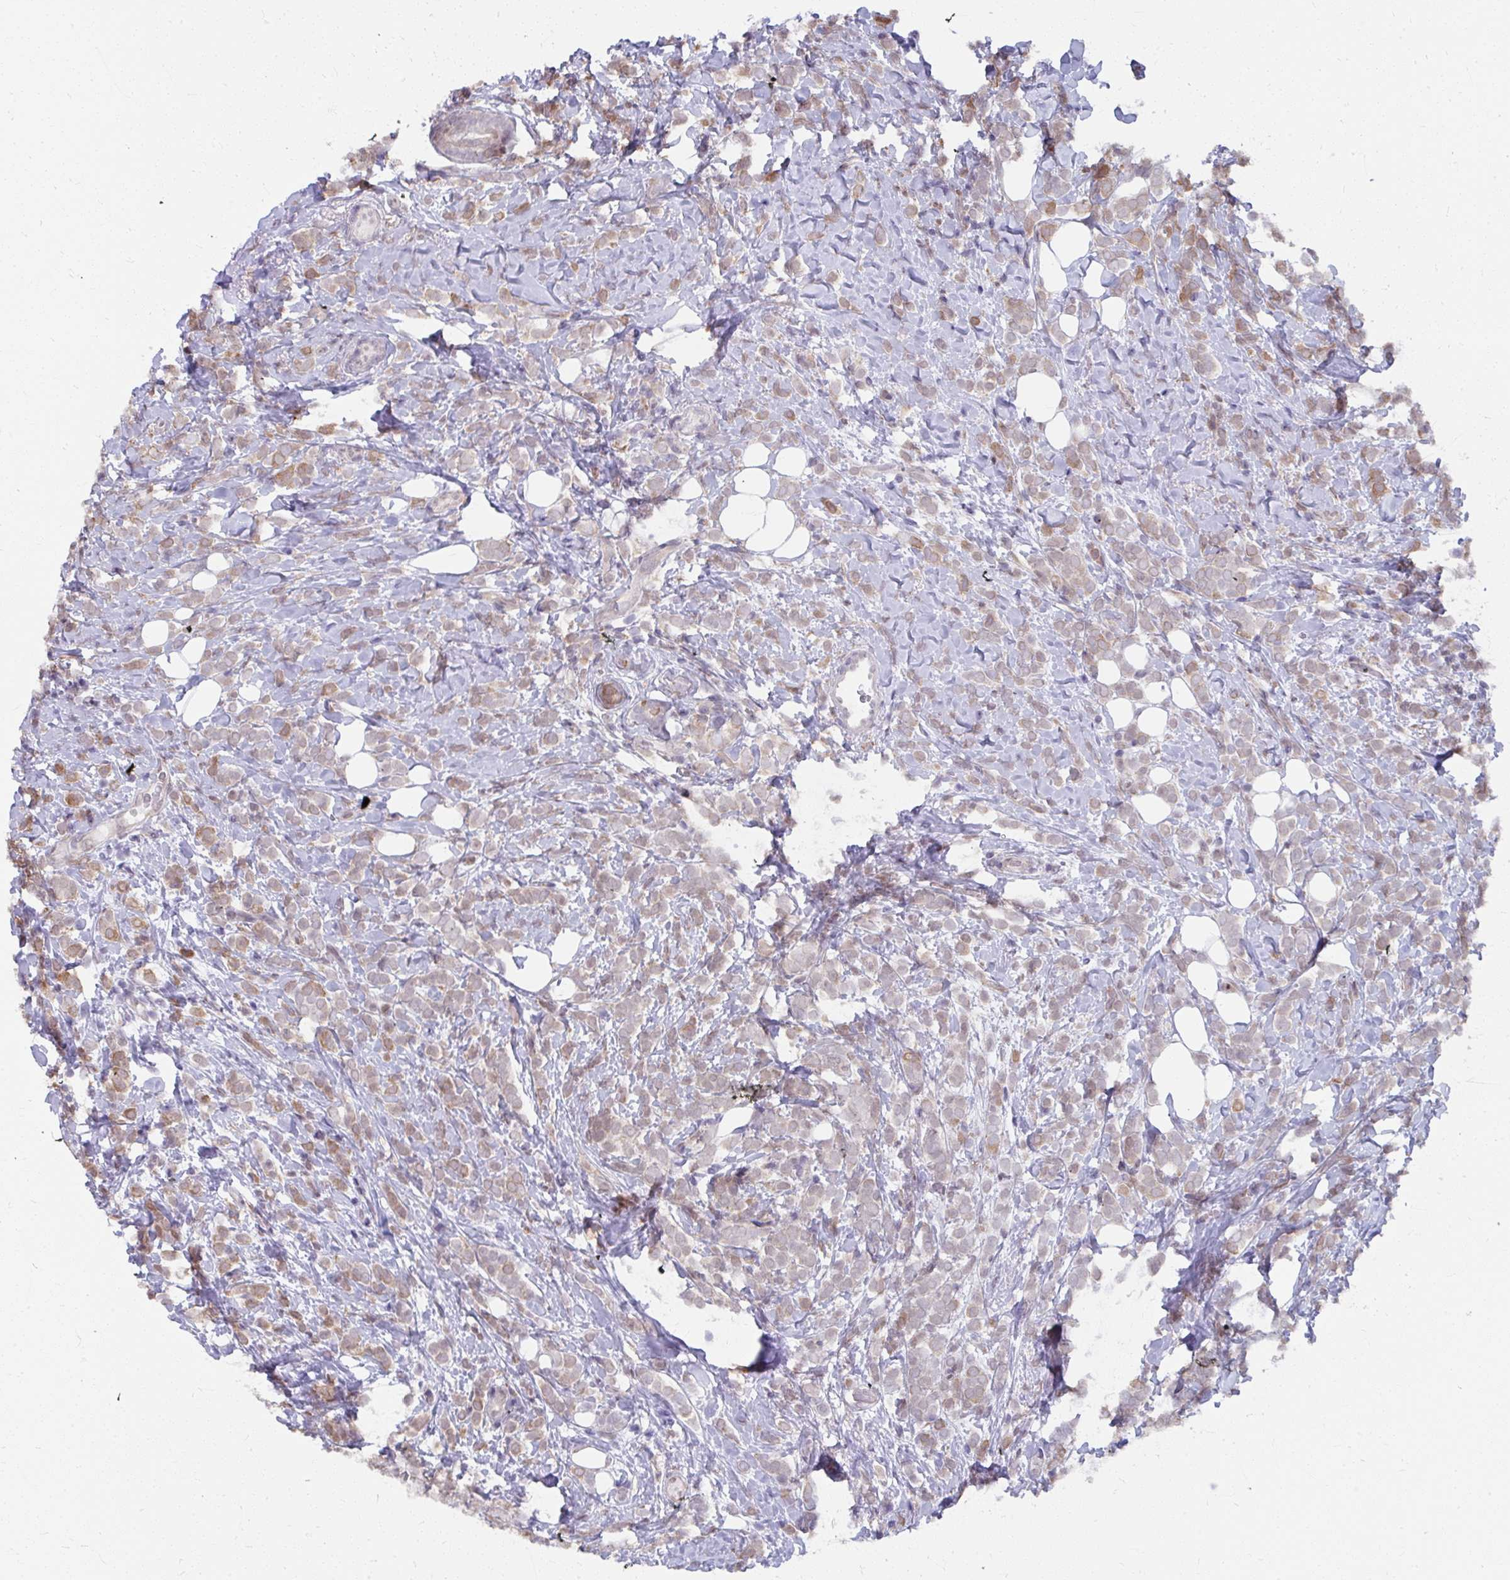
{"staining": {"intensity": "weak", "quantity": "25%-75%", "location": "cytoplasmic/membranous"}, "tissue": "breast cancer", "cell_type": "Tumor cells", "image_type": "cancer", "snomed": [{"axis": "morphology", "description": "Lobular carcinoma"}, {"axis": "topography", "description": "Breast"}], "caption": "Protein analysis of lobular carcinoma (breast) tissue displays weak cytoplasmic/membranous positivity in approximately 25%-75% of tumor cells.", "gene": "NMNAT1", "patient": {"sex": "female", "age": 49}}